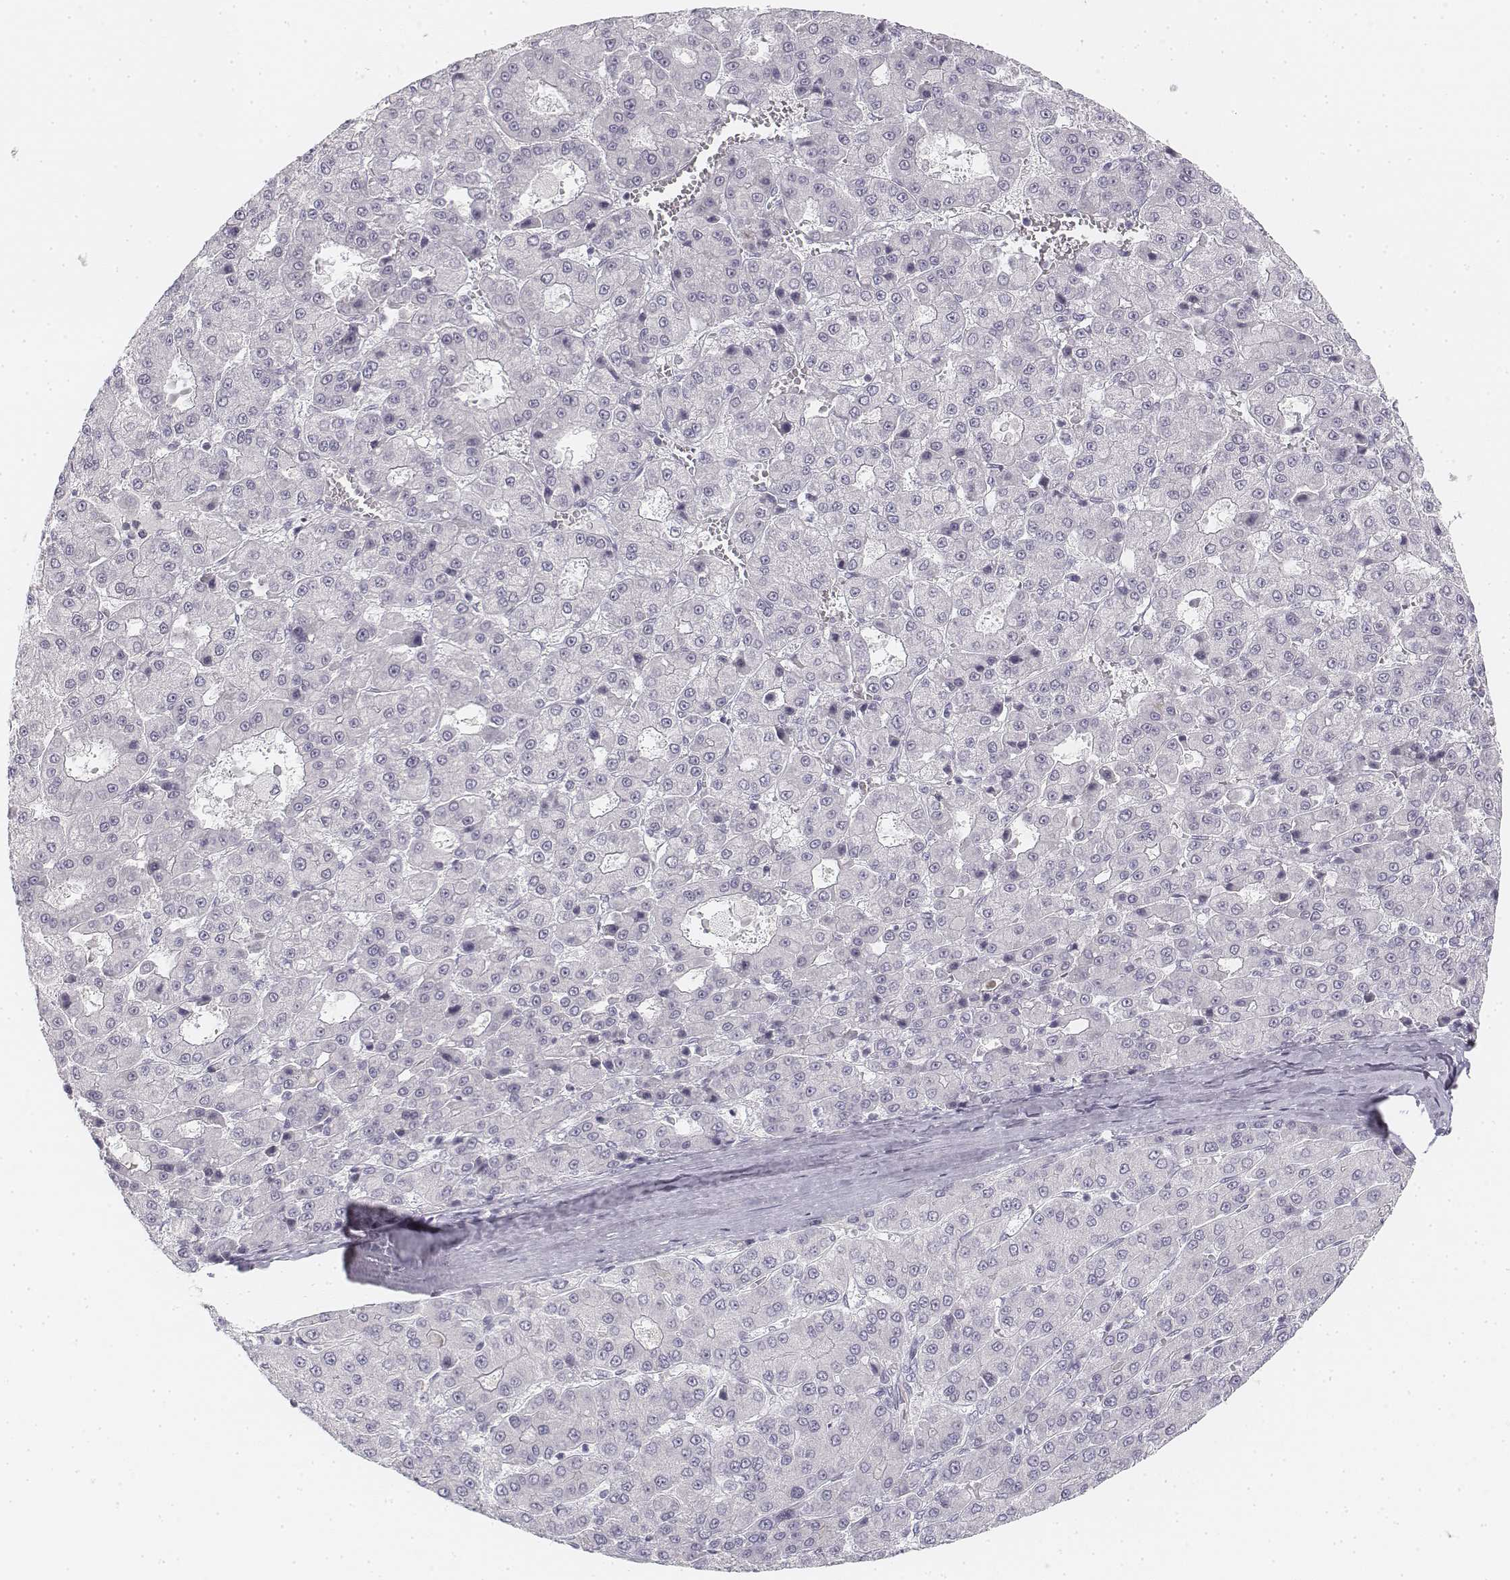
{"staining": {"intensity": "negative", "quantity": "none", "location": "none"}, "tissue": "liver cancer", "cell_type": "Tumor cells", "image_type": "cancer", "snomed": [{"axis": "morphology", "description": "Carcinoma, Hepatocellular, NOS"}, {"axis": "topography", "description": "Liver"}], "caption": "Tumor cells are negative for brown protein staining in liver cancer.", "gene": "KRT25", "patient": {"sex": "male", "age": 70}}